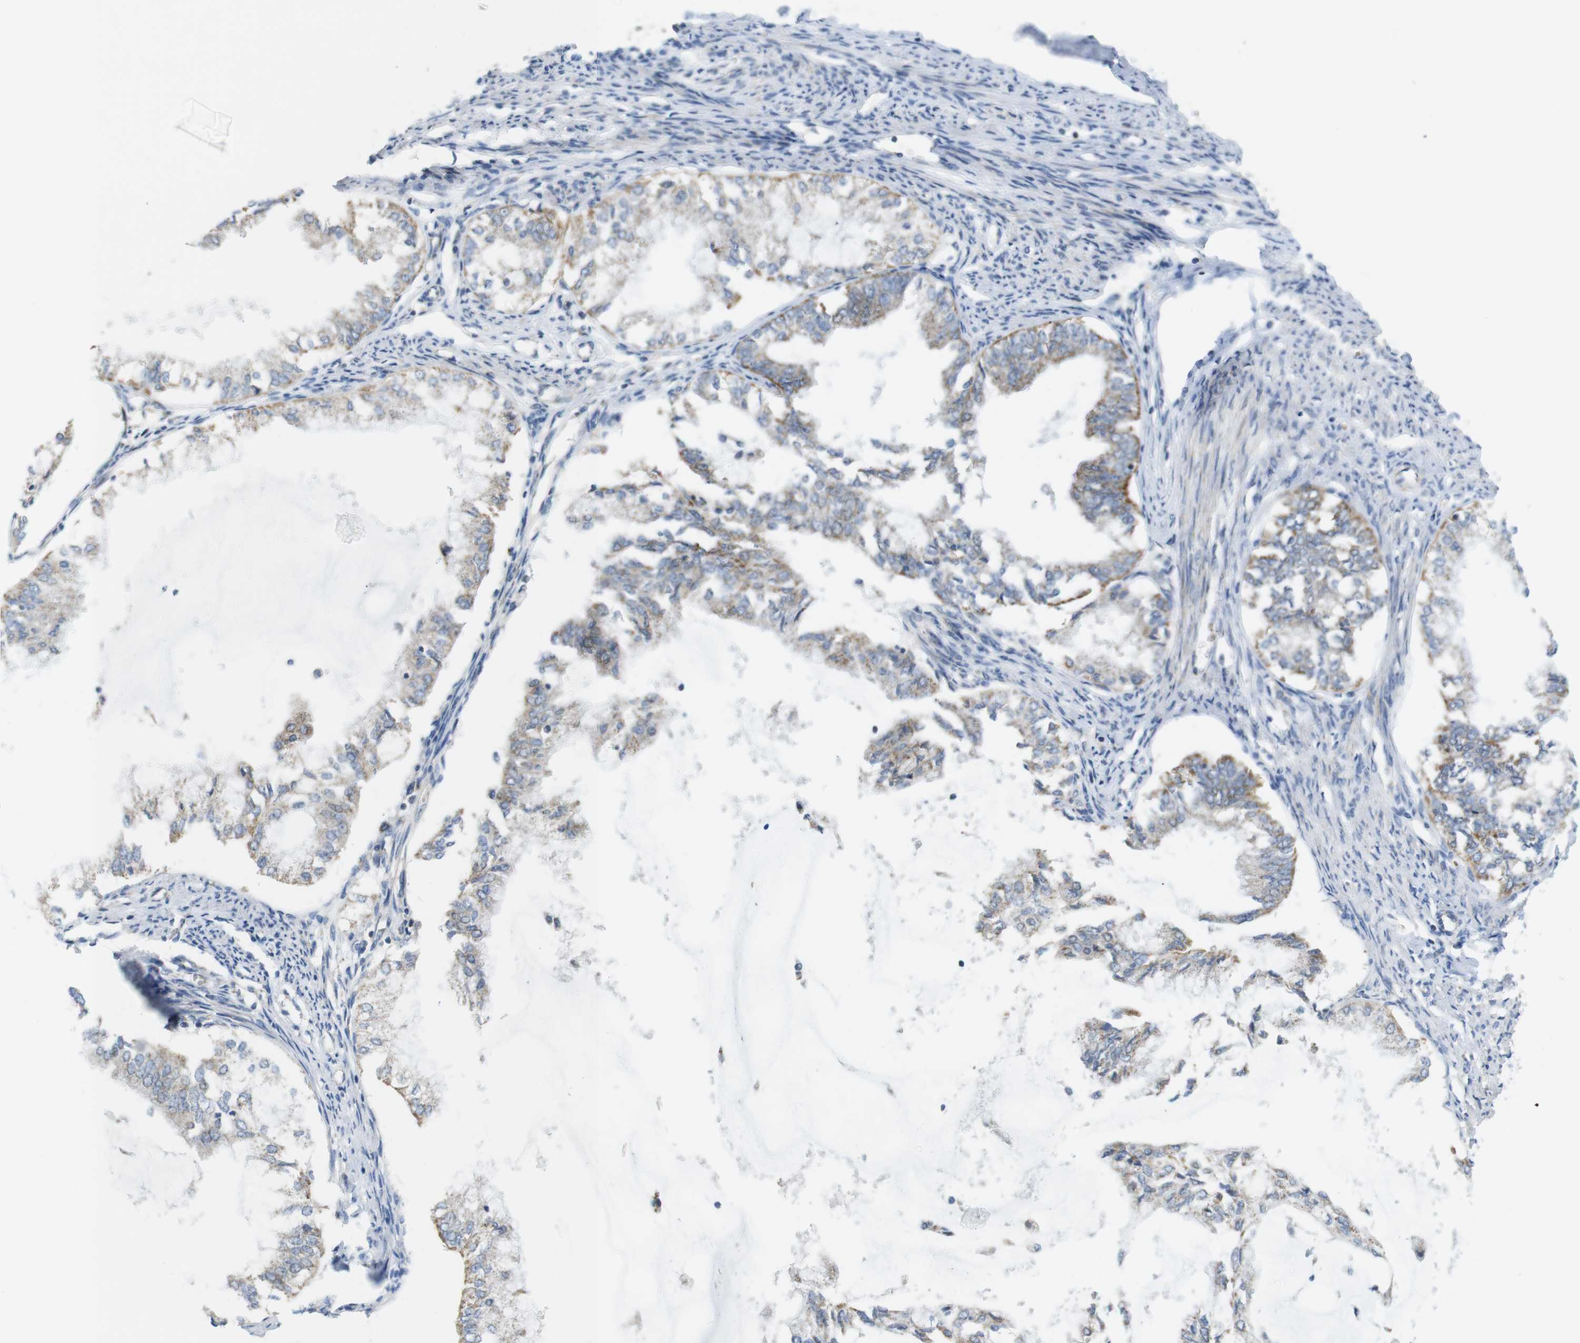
{"staining": {"intensity": "moderate", "quantity": "25%-75%", "location": "cytoplasmic/membranous"}, "tissue": "endometrial cancer", "cell_type": "Tumor cells", "image_type": "cancer", "snomed": [{"axis": "morphology", "description": "Adenocarcinoma, NOS"}, {"axis": "topography", "description": "Endometrium"}], "caption": "This is a micrograph of immunohistochemistry staining of endometrial adenocarcinoma, which shows moderate staining in the cytoplasmic/membranous of tumor cells.", "gene": "MARCHF1", "patient": {"sex": "female", "age": 86}}